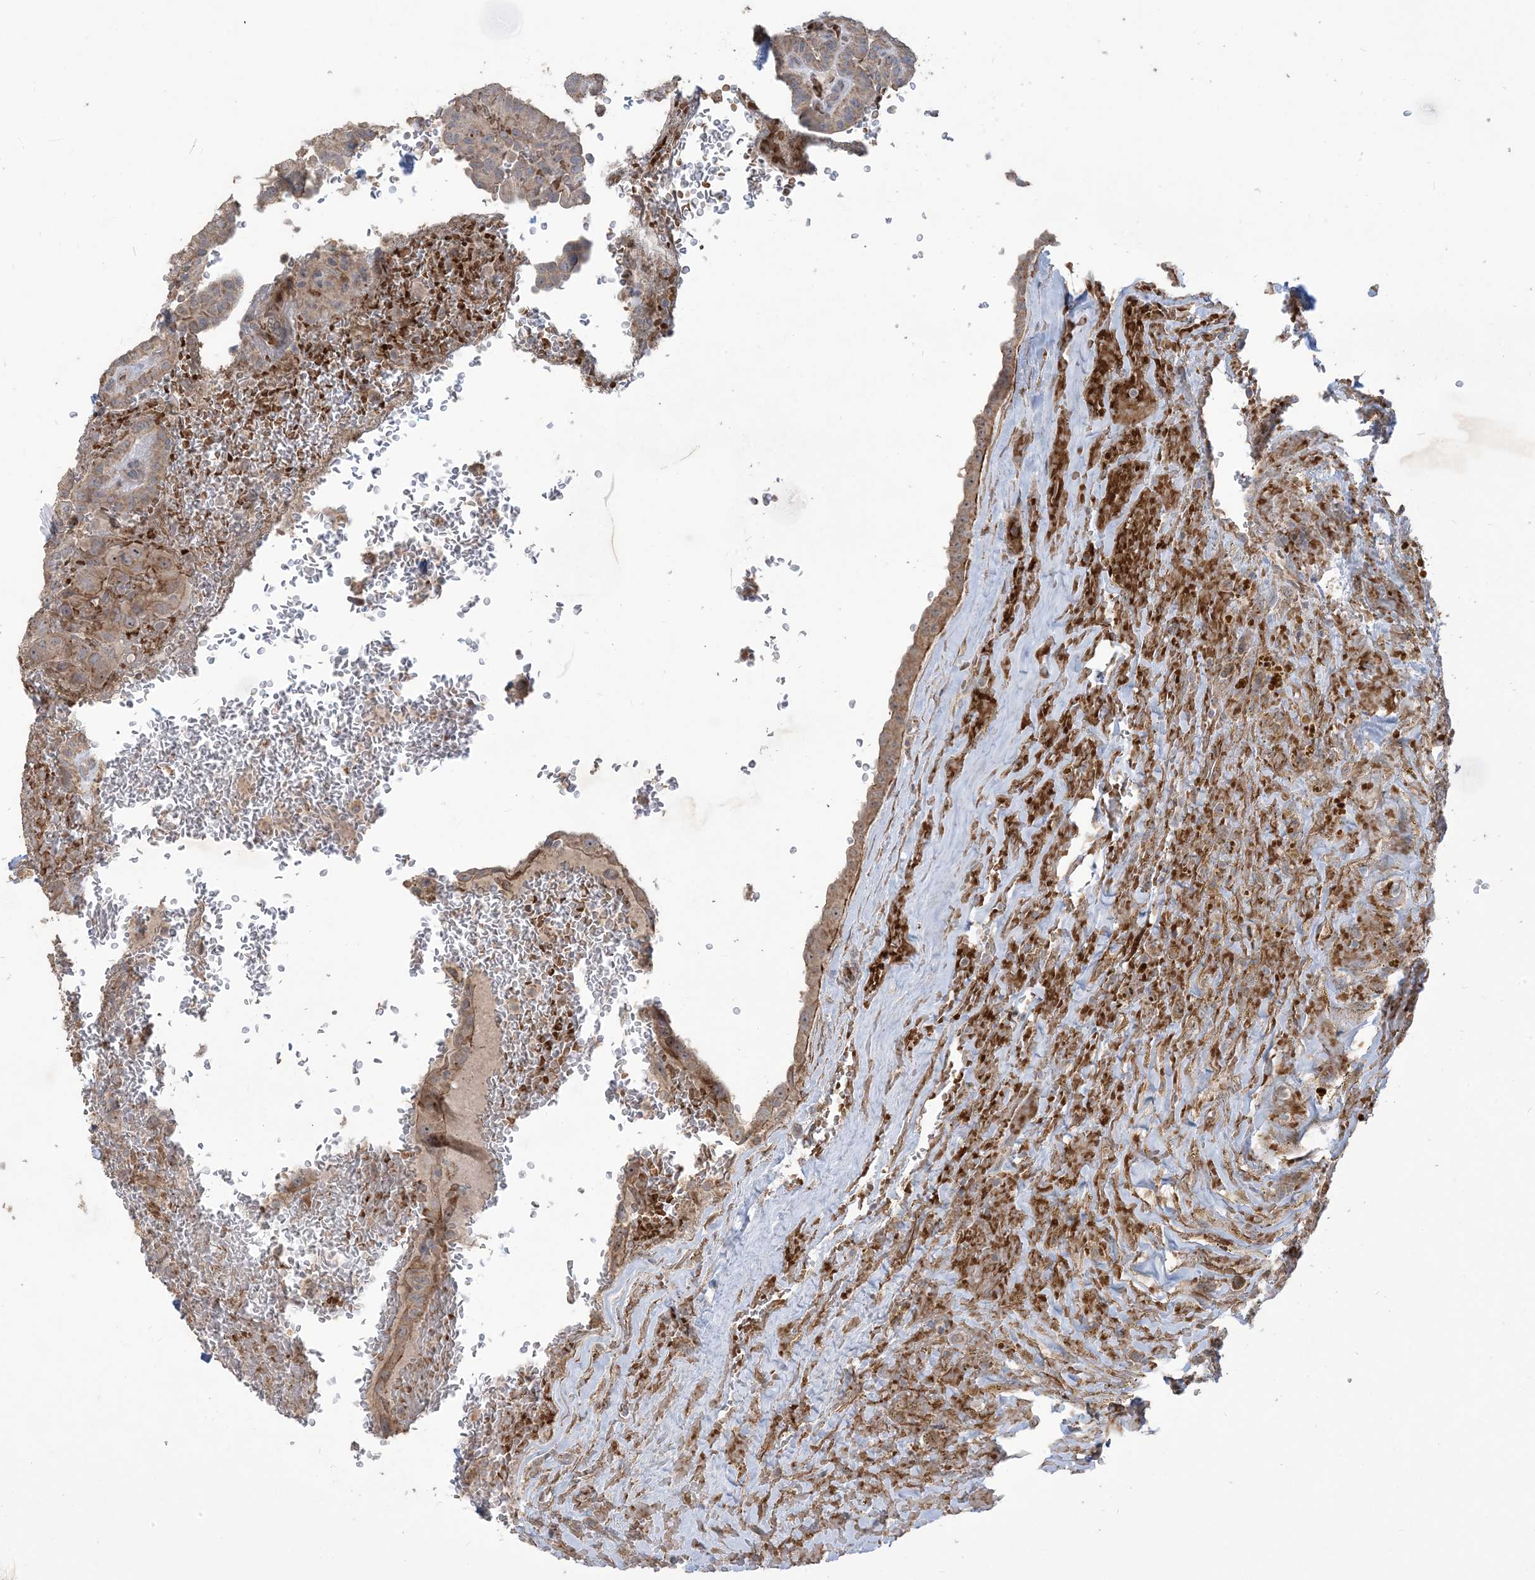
{"staining": {"intensity": "weak", "quantity": ">75%", "location": "cytoplasmic/membranous,nuclear"}, "tissue": "thyroid cancer", "cell_type": "Tumor cells", "image_type": "cancer", "snomed": [{"axis": "morphology", "description": "Papillary adenocarcinoma, NOS"}, {"axis": "topography", "description": "Thyroid gland"}], "caption": "Tumor cells demonstrate weak cytoplasmic/membranous and nuclear staining in about >75% of cells in thyroid cancer.", "gene": "KLHL18", "patient": {"sex": "male", "age": 77}}